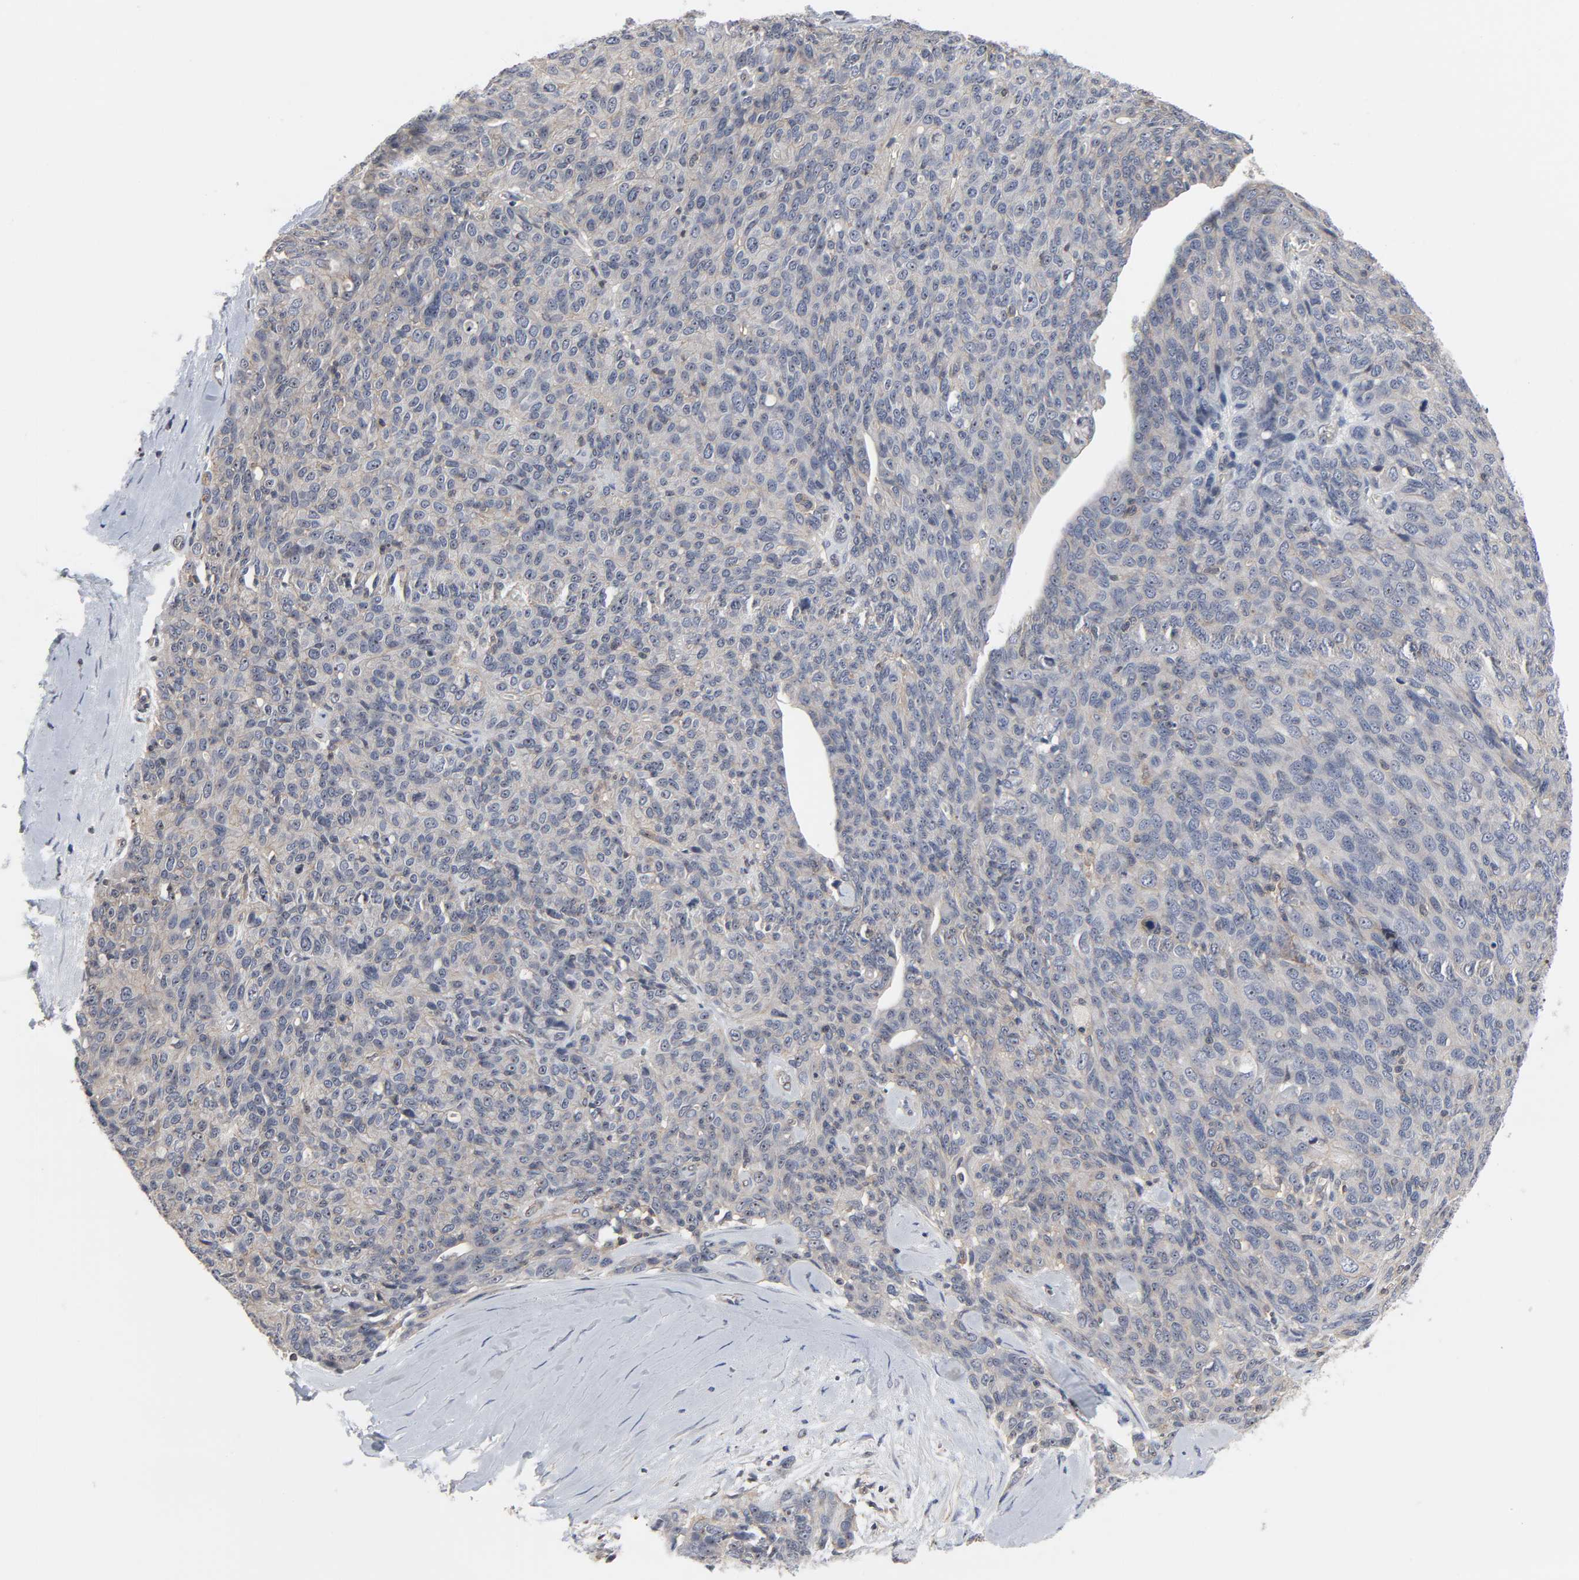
{"staining": {"intensity": "weak", "quantity": "25%-75%", "location": "cytoplasmic/membranous"}, "tissue": "ovarian cancer", "cell_type": "Tumor cells", "image_type": "cancer", "snomed": [{"axis": "morphology", "description": "Carcinoma, endometroid"}, {"axis": "topography", "description": "Ovary"}], "caption": "Approximately 25%-75% of tumor cells in human ovarian cancer display weak cytoplasmic/membranous protein expression as visualized by brown immunohistochemical staining.", "gene": "DDX10", "patient": {"sex": "female", "age": 60}}